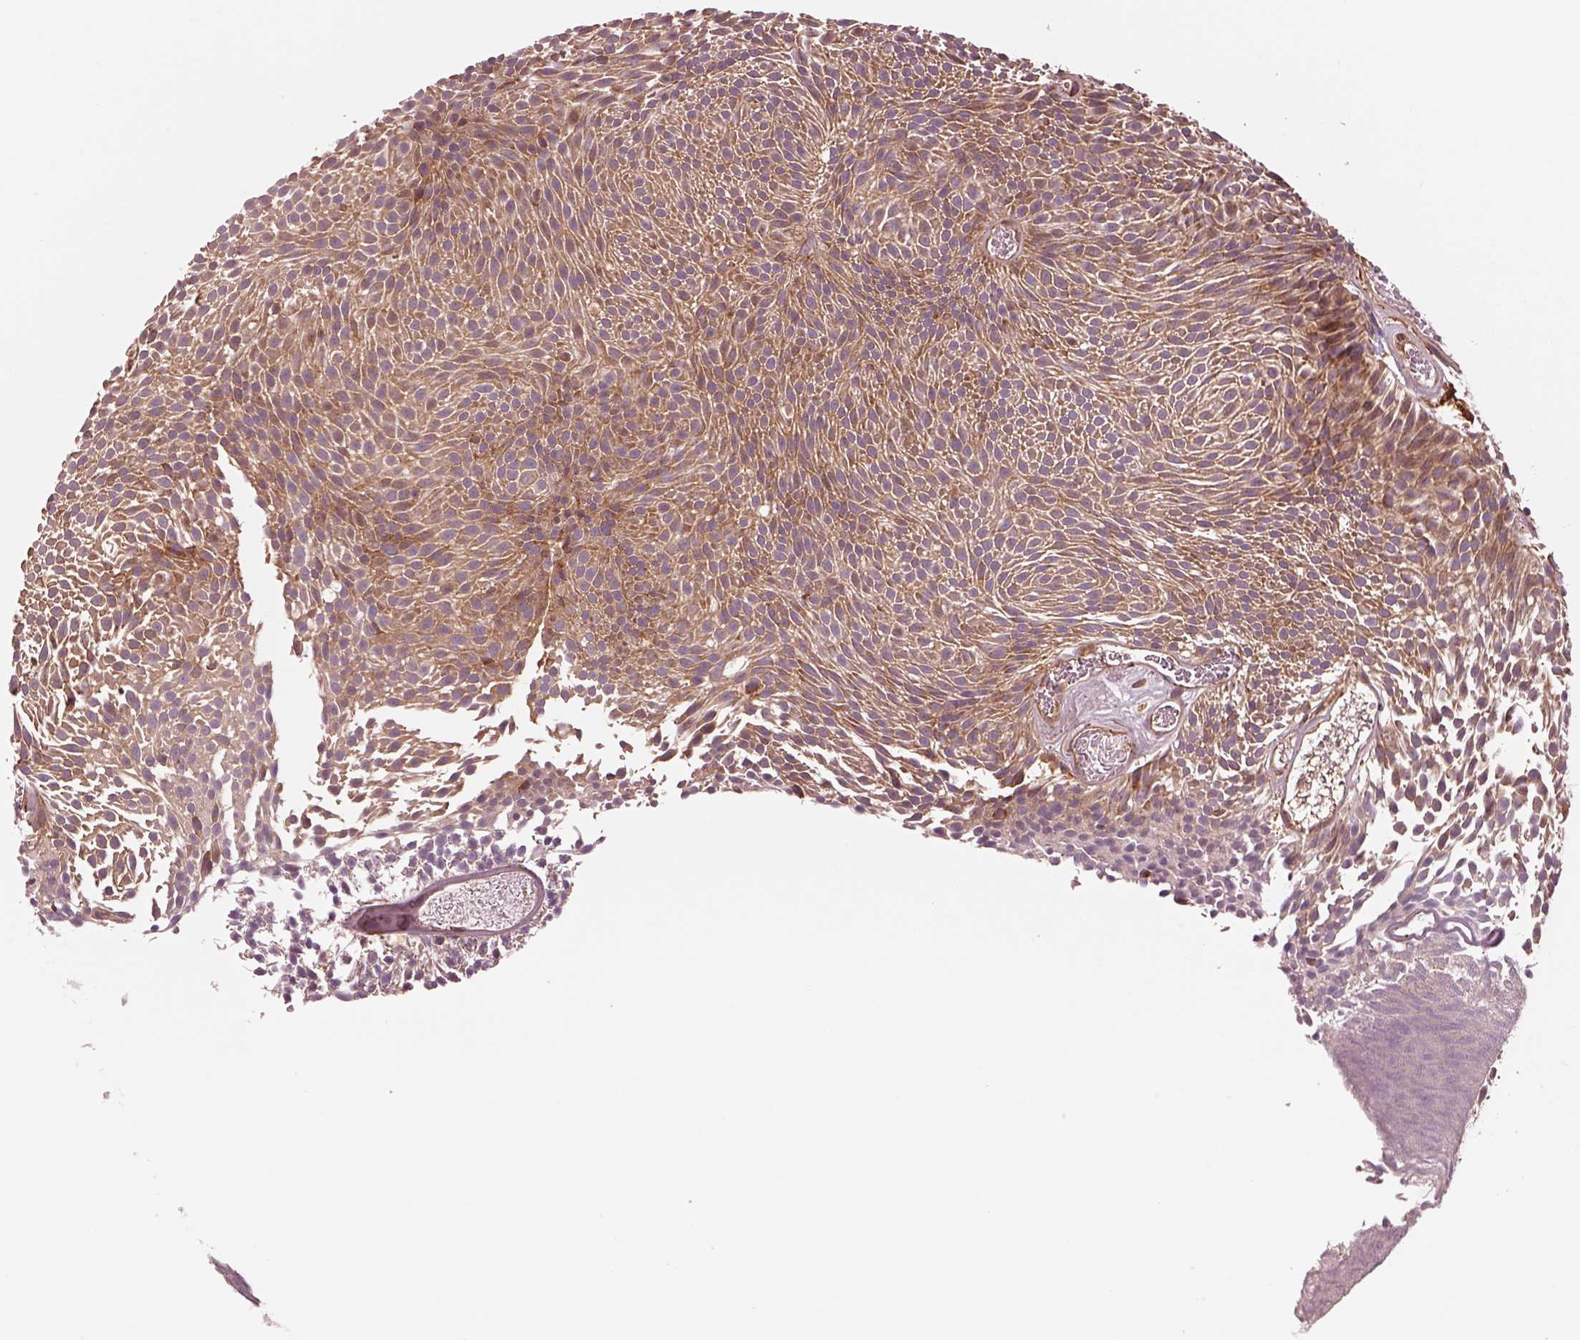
{"staining": {"intensity": "moderate", "quantity": "<25%", "location": "cytoplasmic/membranous"}, "tissue": "urothelial cancer", "cell_type": "Tumor cells", "image_type": "cancer", "snomed": [{"axis": "morphology", "description": "Urothelial carcinoma, Low grade"}, {"axis": "topography", "description": "Urinary bladder"}], "caption": "Moderate cytoplasmic/membranous positivity is present in about <25% of tumor cells in low-grade urothelial carcinoma. The staining is performed using DAB brown chromogen to label protein expression. The nuclei are counter-stained blue using hematoxylin.", "gene": "ASCC2", "patient": {"sex": "male", "age": 77}}